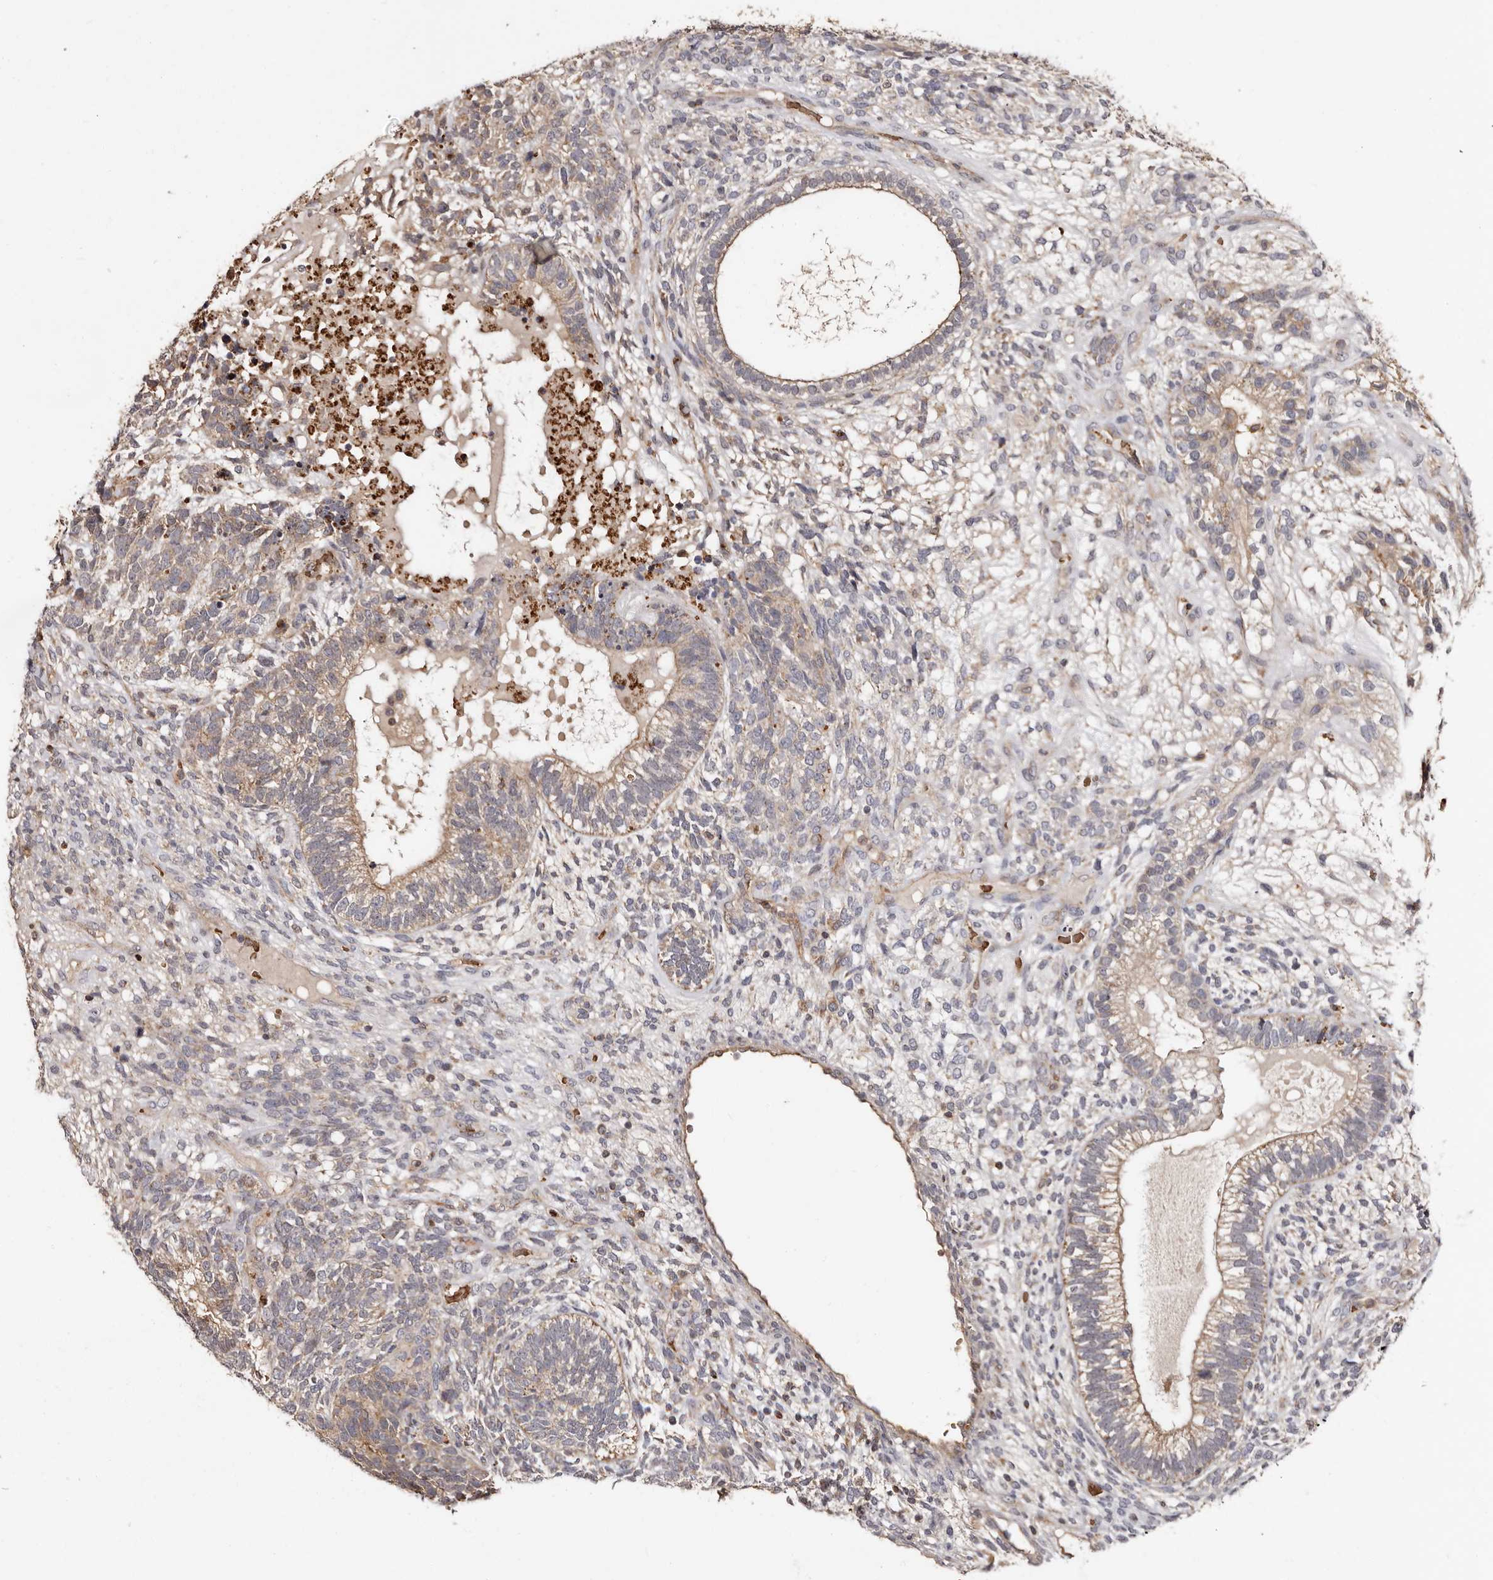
{"staining": {"intensity": "moderate", "quantity": "<25%", "location": "cytoplasmic/membranous"}, "tissue": "testis cancer", "cell_type": "Tumor cells", "image_type": "cancer", "snomed": [{"axis": "morphology", "description": "Seminoma, NOS"}, {"axis": "morphology", "description": "Carcinoma, Embryonal, NOS"}, {"axis": "topography", "description": "Testis"}], "caption": "IHC of human testis cancer (seminoma) demonstrates low levels of moderate cytoplasmic/membranous positivity in about <25% of tumor cells.", "gene": "BAX", "patient": {"sex": "male", "age": 28}}